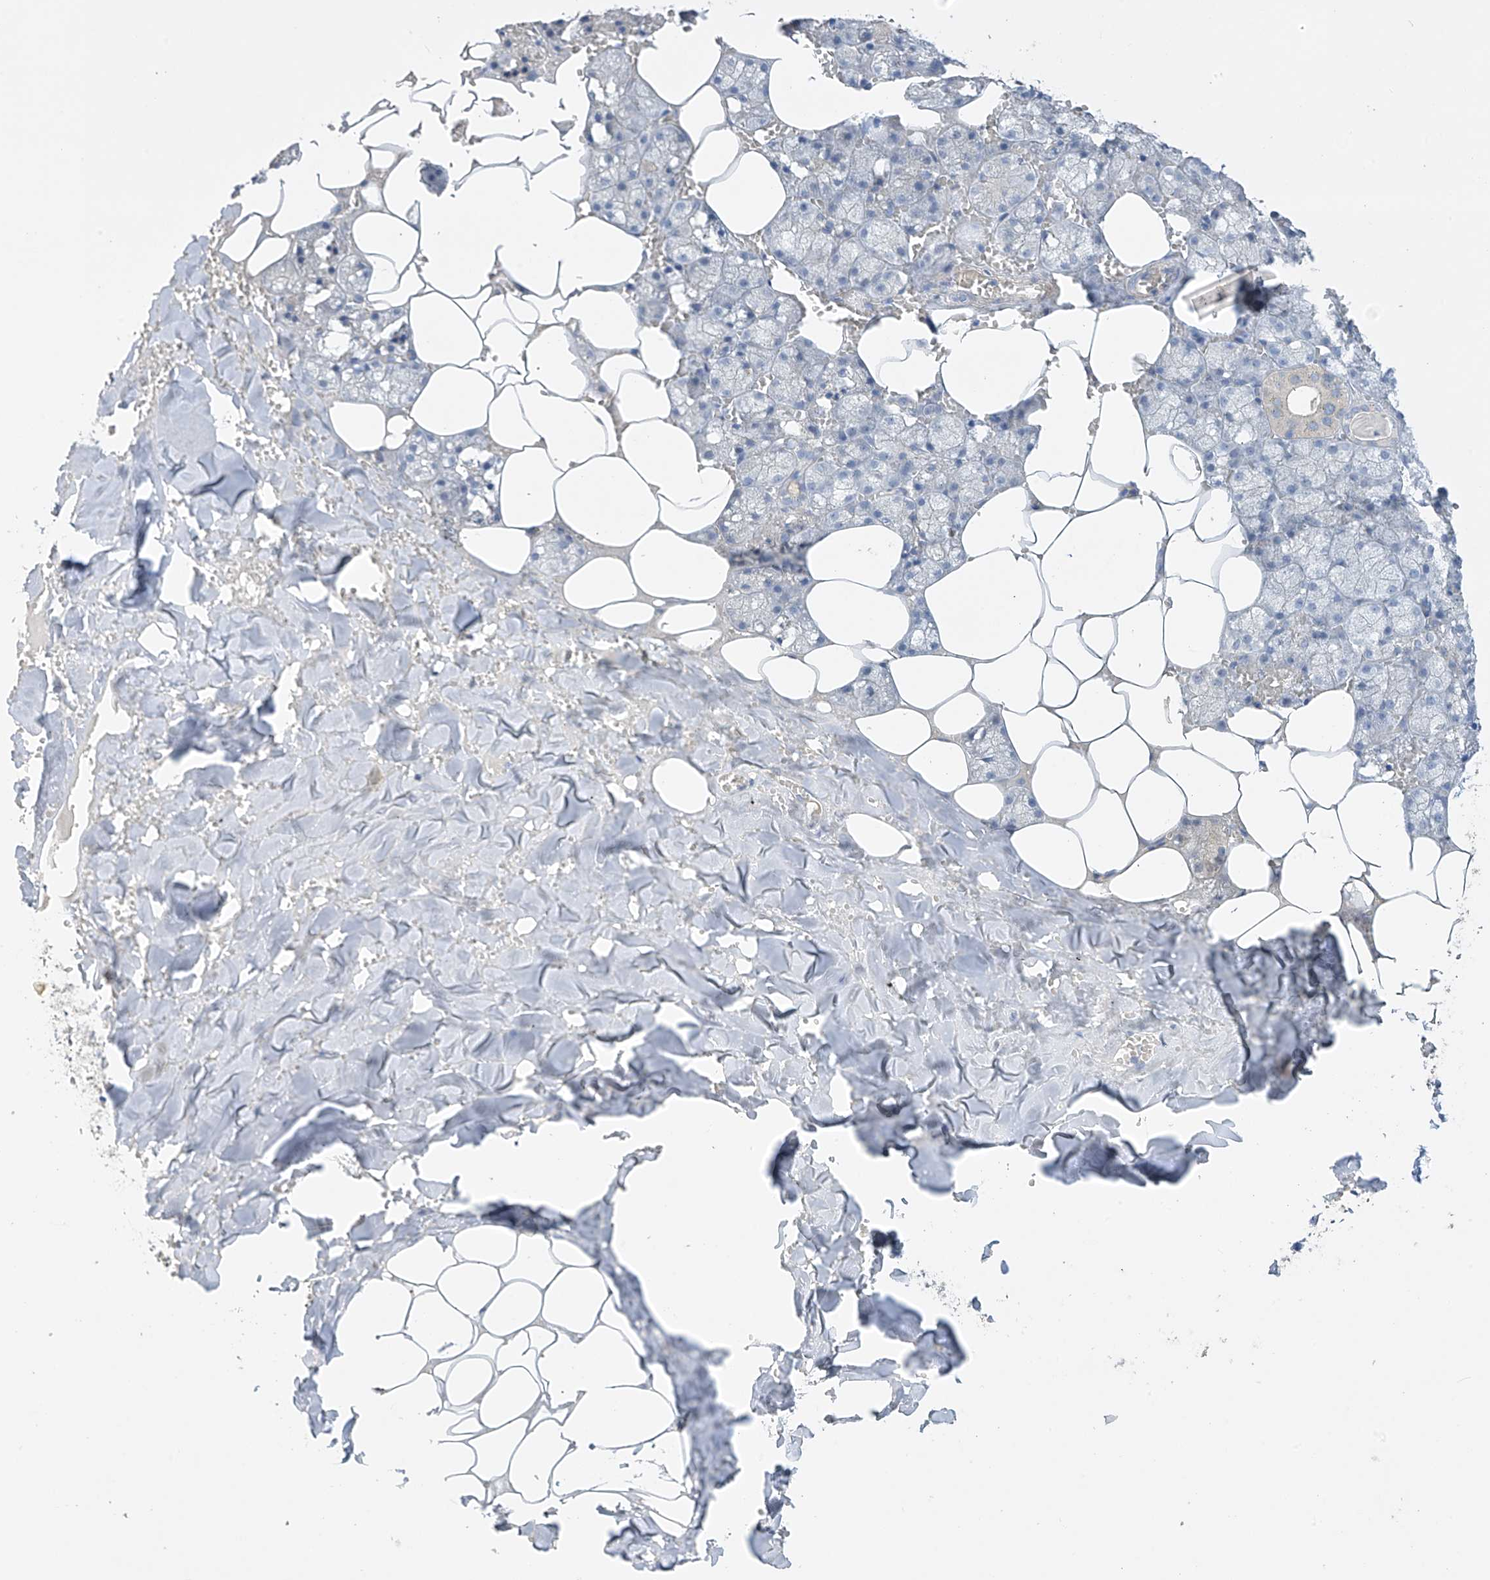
{"staining": {"intensity": "moderate", "quantity": "<25%", "location": "cytoplasmic/membranous"}, "tissue": "salivary gland", "cell_type": "Glandular cells", "image_type": "normal", "snomed": [{"axis": "morphology", "description": "Normal tissue, NOS"}, {"axis": "topography", "description": "Salivary gland"}], "caption": "Salivary gland stained with DAB immunohistochemistry exhibits low levels of moderate cytoplasmic/membranous positivity in approximately <25% of glandular cells.", "gene": "PRSS12", "patient": {"sex": "male", "age": 62}}